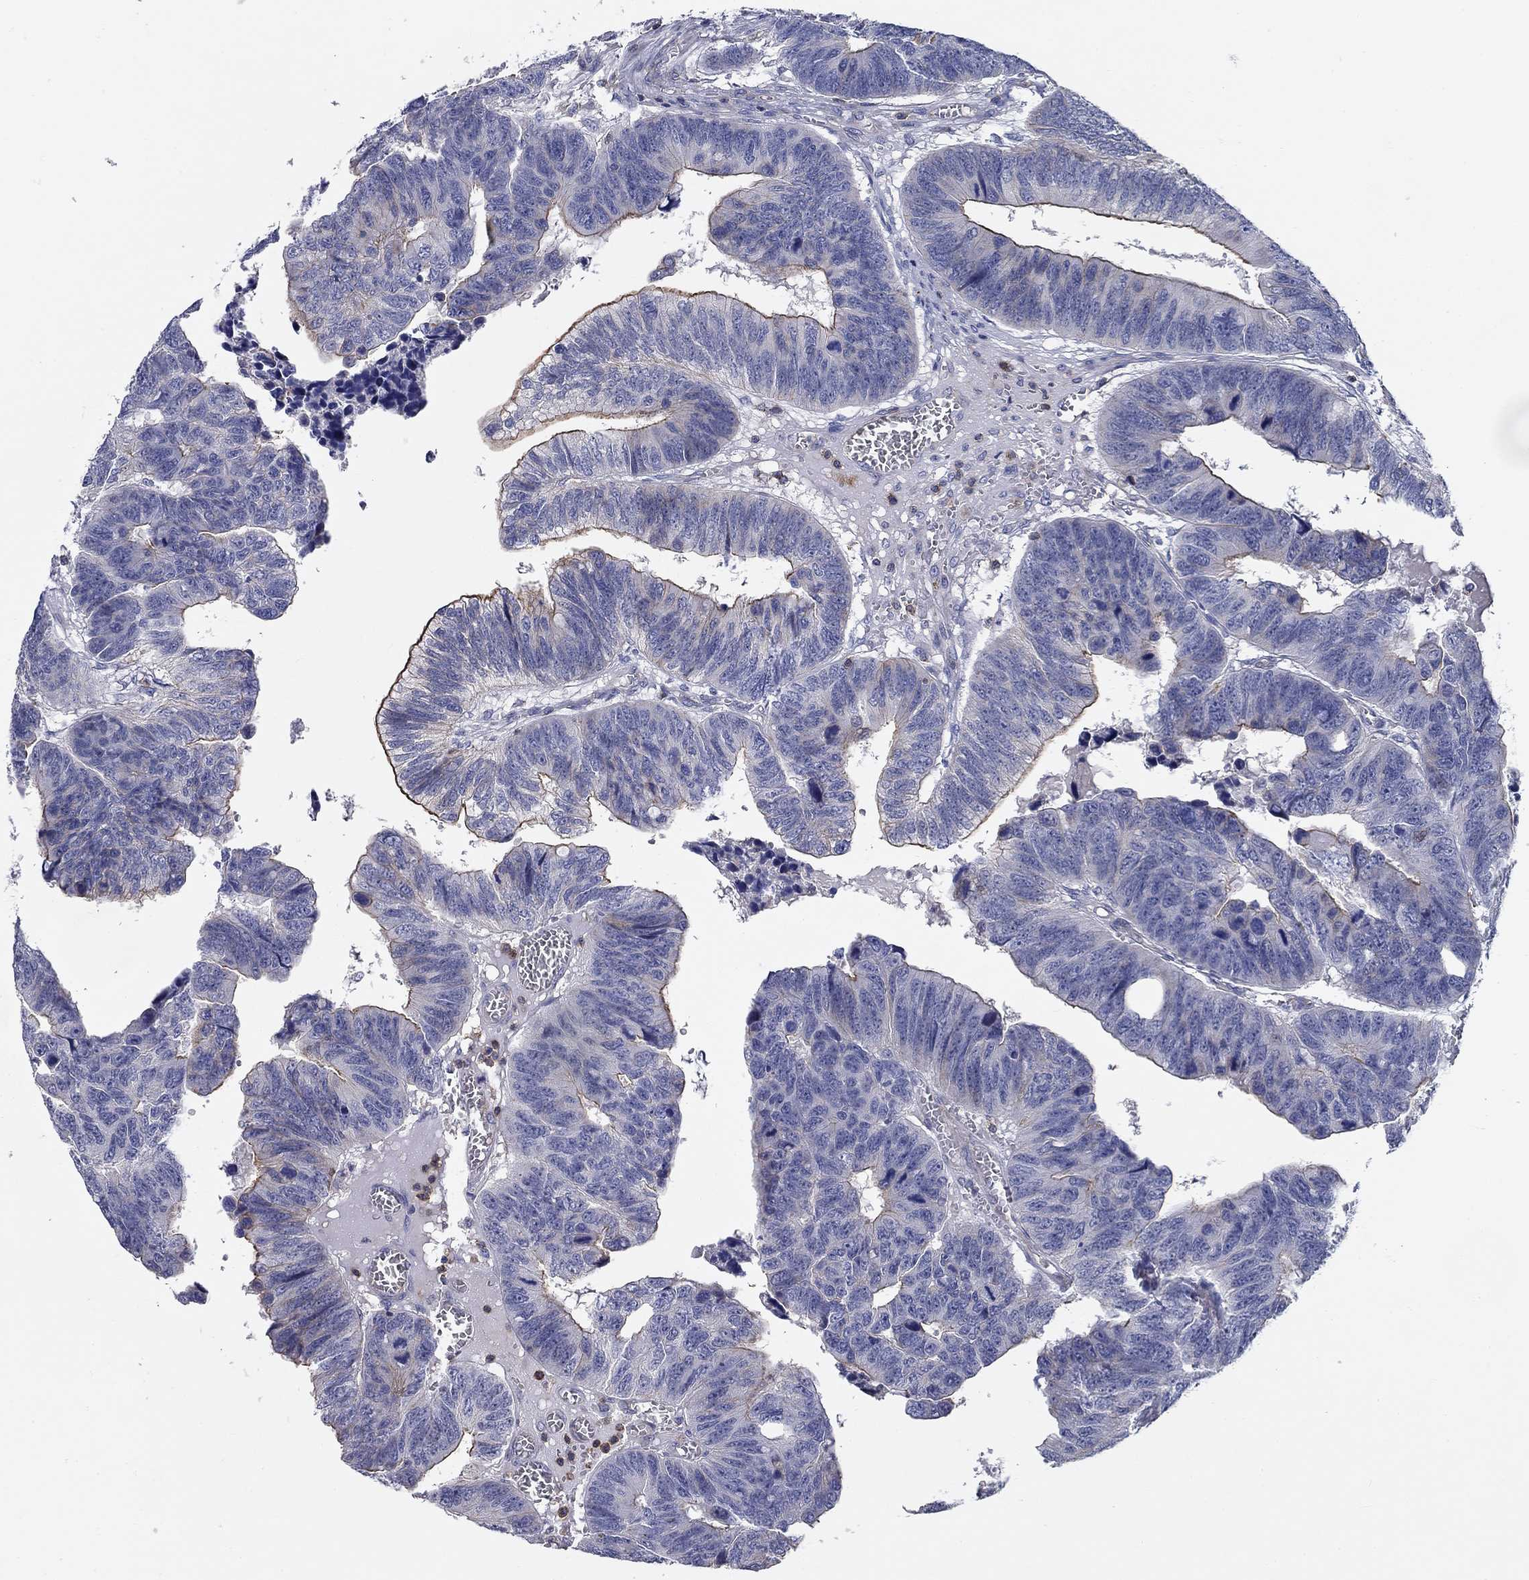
{"staining": {"intensity": "strong", "quantity": "<25%", "location": "cytoplasmic/membranous"}, "tissue": "colorectal cancer", "cell_type": "Tumor cells", "image_type": "cancer", "snomed": [{"axis": "morphology", "description": "Adenocarcinoma, NOS"}, {"axis": "topography", "description": "Appendix"}, {"axis": "topography", "description": "Colon"}, {"axis": "topography", "description": "Cecum"}, {"axis": "topography", "description": "Colon asc"}], "caption": "Immunohistochemical staining of colorectal adenocarcinoma shows medium levels of strong cytoplasmic/membranous protein expression in about <25% of tumor cells.", "gene": "SIT1", "patient": {"sex": "female", "age": 85}}